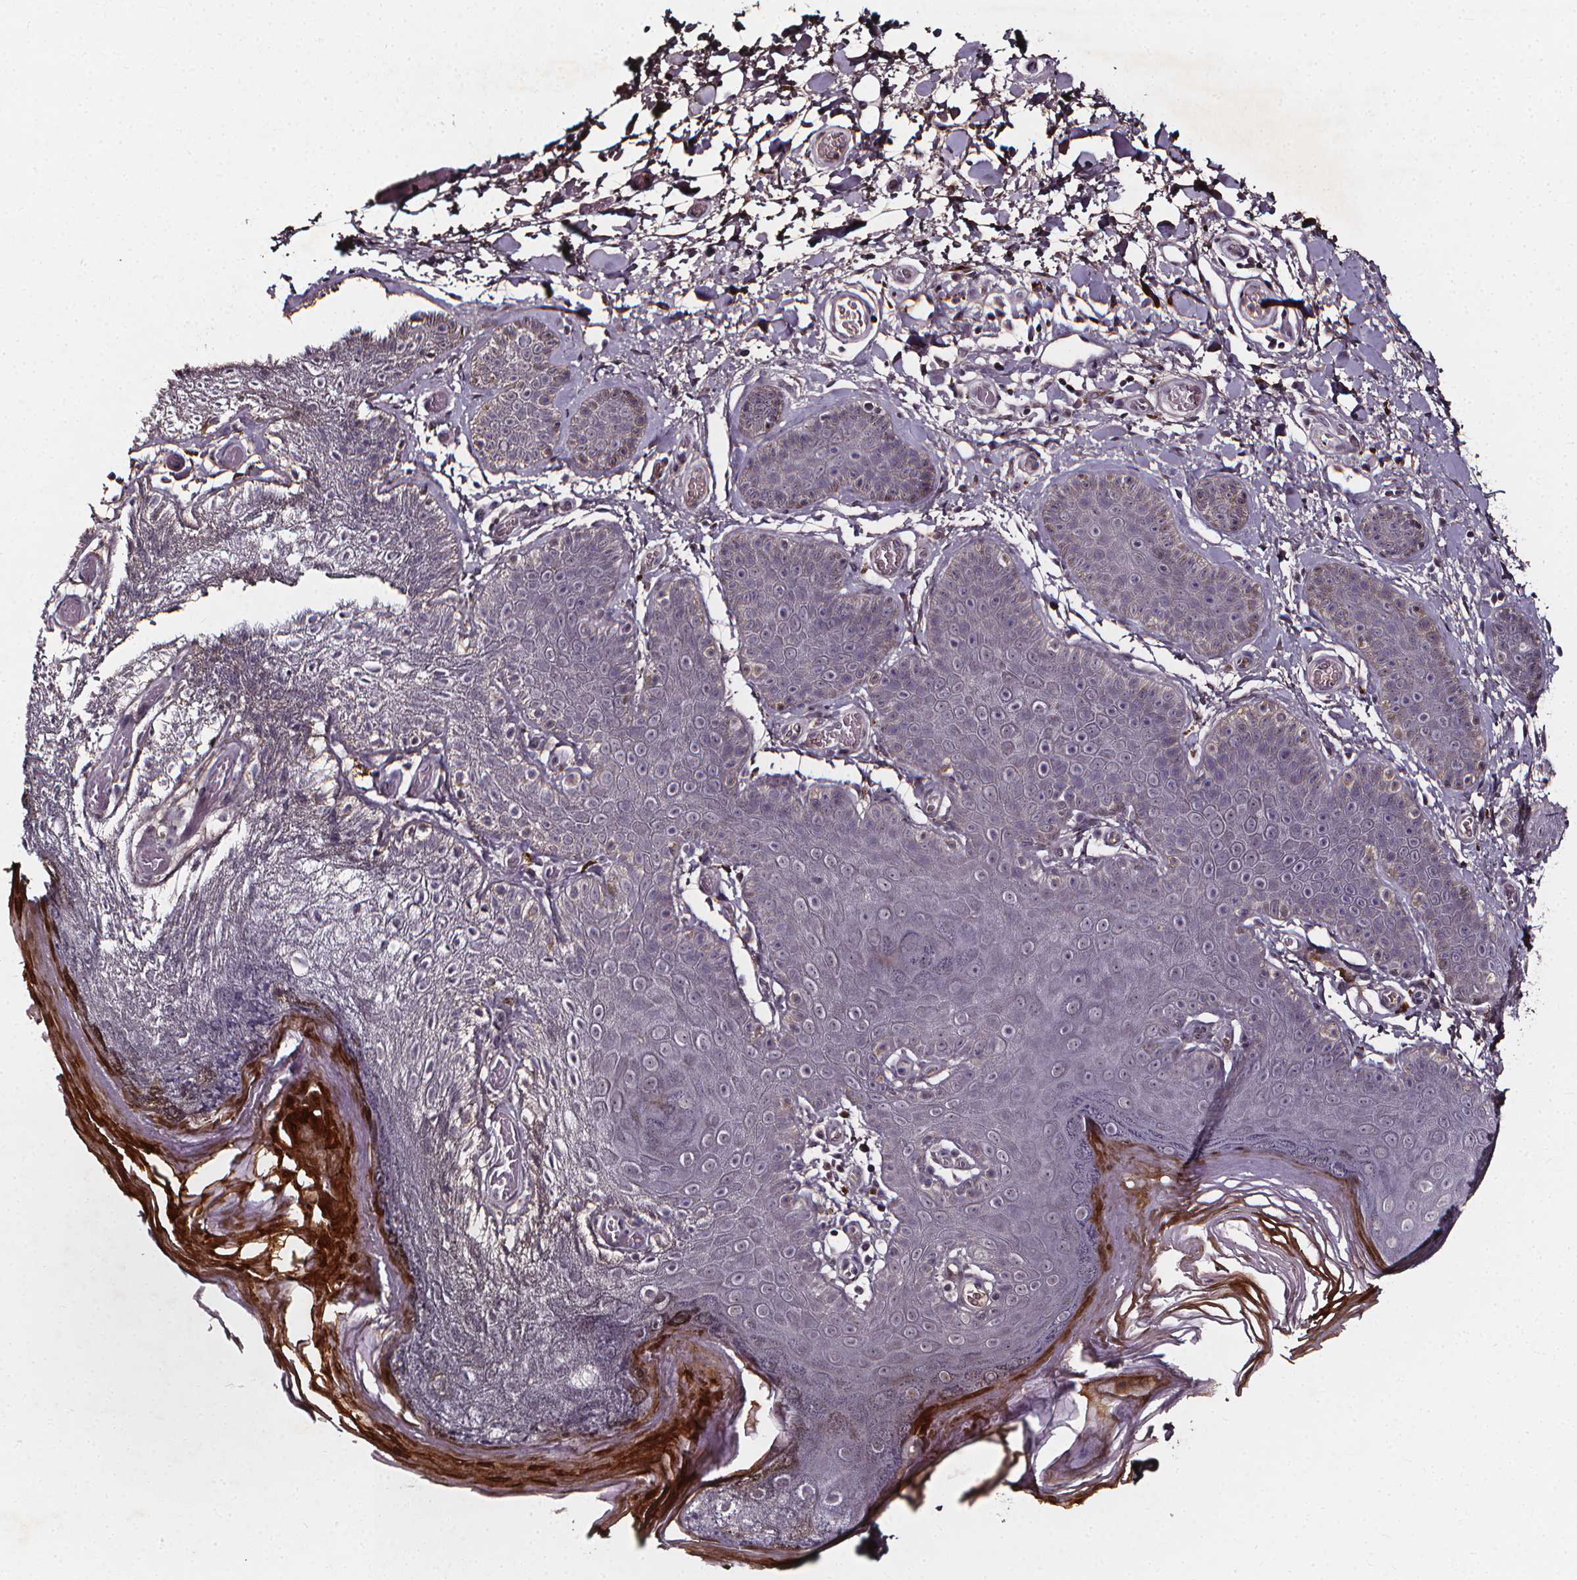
{"staining": {"intensity": "moderate", "quantity": "<25%", "location": "cytoplasmic/membranous"}, "tissue": "skin", "cell_type": "Epidermal cells", "image_type": "normal", "snomed": [{"axis": "morphology", "description": "Normal tissue, NOS"}, {"axis": "topography", "description": "Anal"}], "caption": "Immunohistochemistry image of benign skin: skin stained using immunohistochemistry (IHC) exhibits low levels of moderate protein expression localized specifically in the cytoplasmic/membranous of epidermal cells, appearing as a cytoplasmic/membranous brown color.", "gene": "SPAG8", "patient": {"sex": "male", "age": 53}}